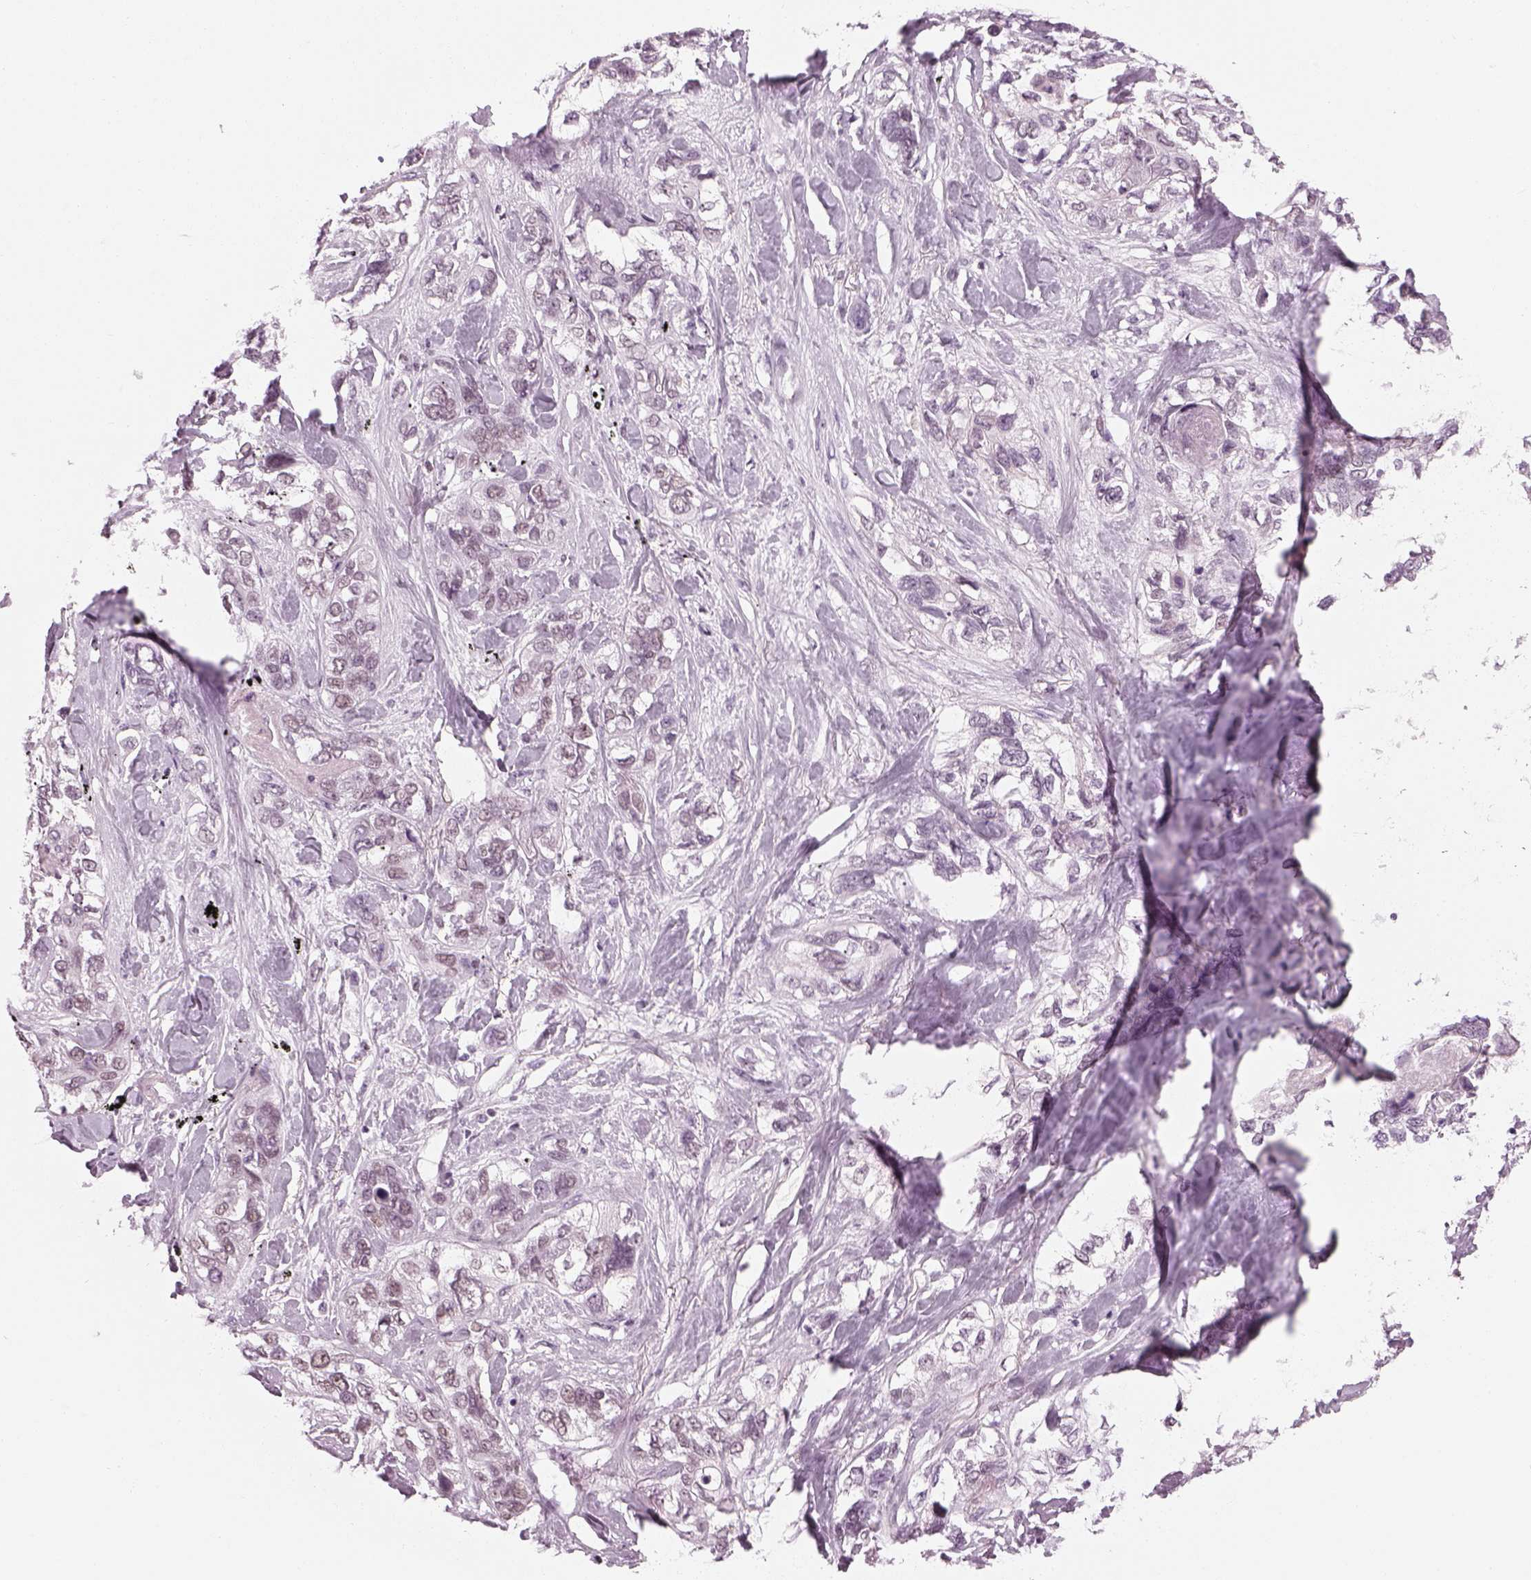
{"staining": {"intensity": "weak", "quantity": "<25%", "location": "nuclear"}, "tissue": "lung cancer", "cell_type": "Tumor cells", "image_type": "cancer", "snomed": [{"axis": "morphology", "description": "Squamous cell carcinoma, NOS"}, {"axis": "topography", "description": "Lung"}], "caption": "A micrograph of human lung cancer is negative for staining in tumor cells.", "gene": "KCNG2", "patient": {"sex": "female", "age": 70}}